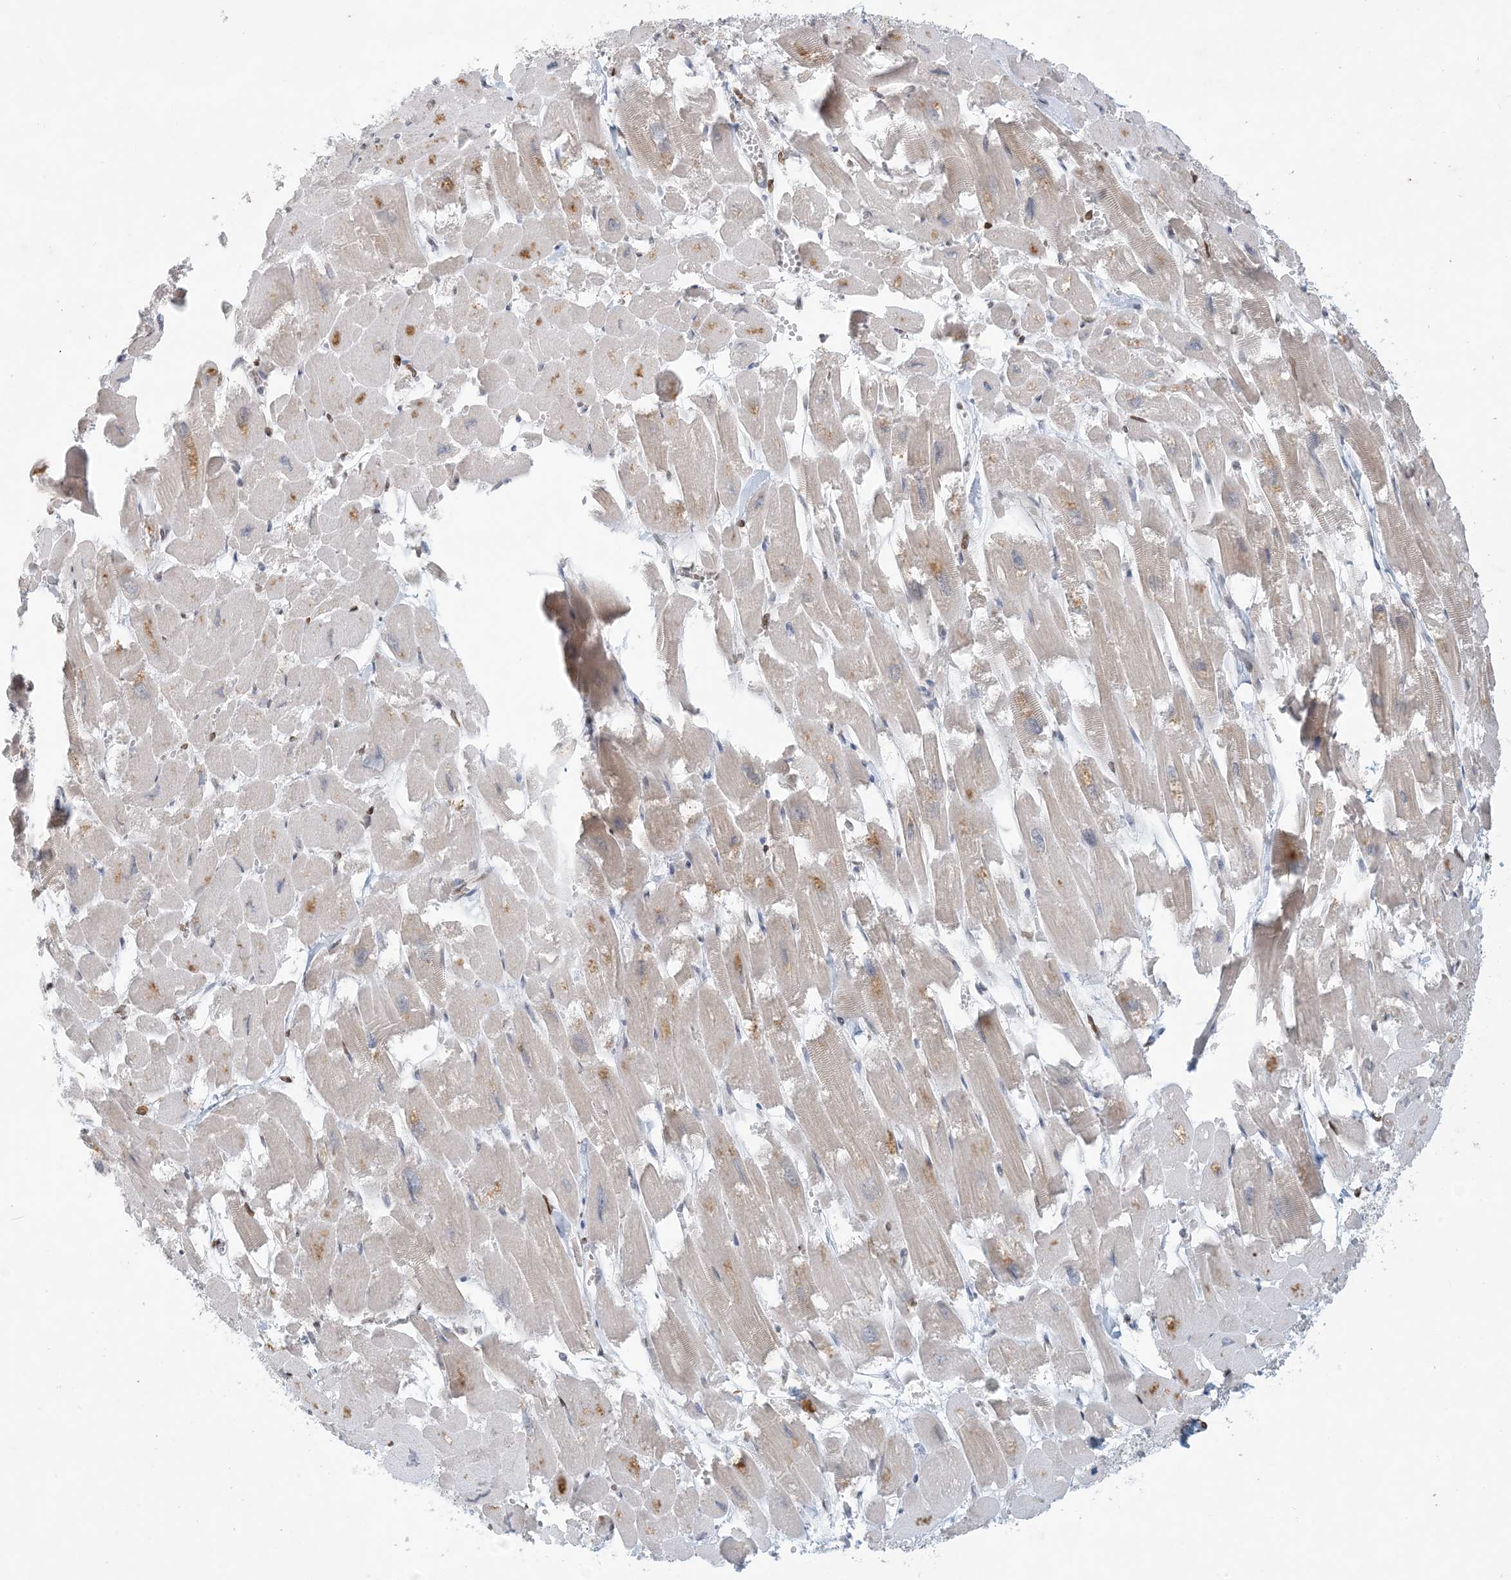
{"staining": {"intensity": "moderate", "quantity": "<25%", "location": "cytoplasmic/membranous"}, "tissue": "heart muscle", "cell_type": "Cardiomyocytes", "image_type": "normal", "snomed": [{"axis": "morphology", "description": "Normal tissue, NOS"}, {"axis": "topography", "description": "Heart"}], "caption": "Immunohistochemical staining of normal human heart muscle shows <25% levels of moderate cytoplasmic/membranous protein positivity in about <25% of cardiomyocytes.", "gene": "SLC35A2", "patient": {"sex": "male", "age": 54}}